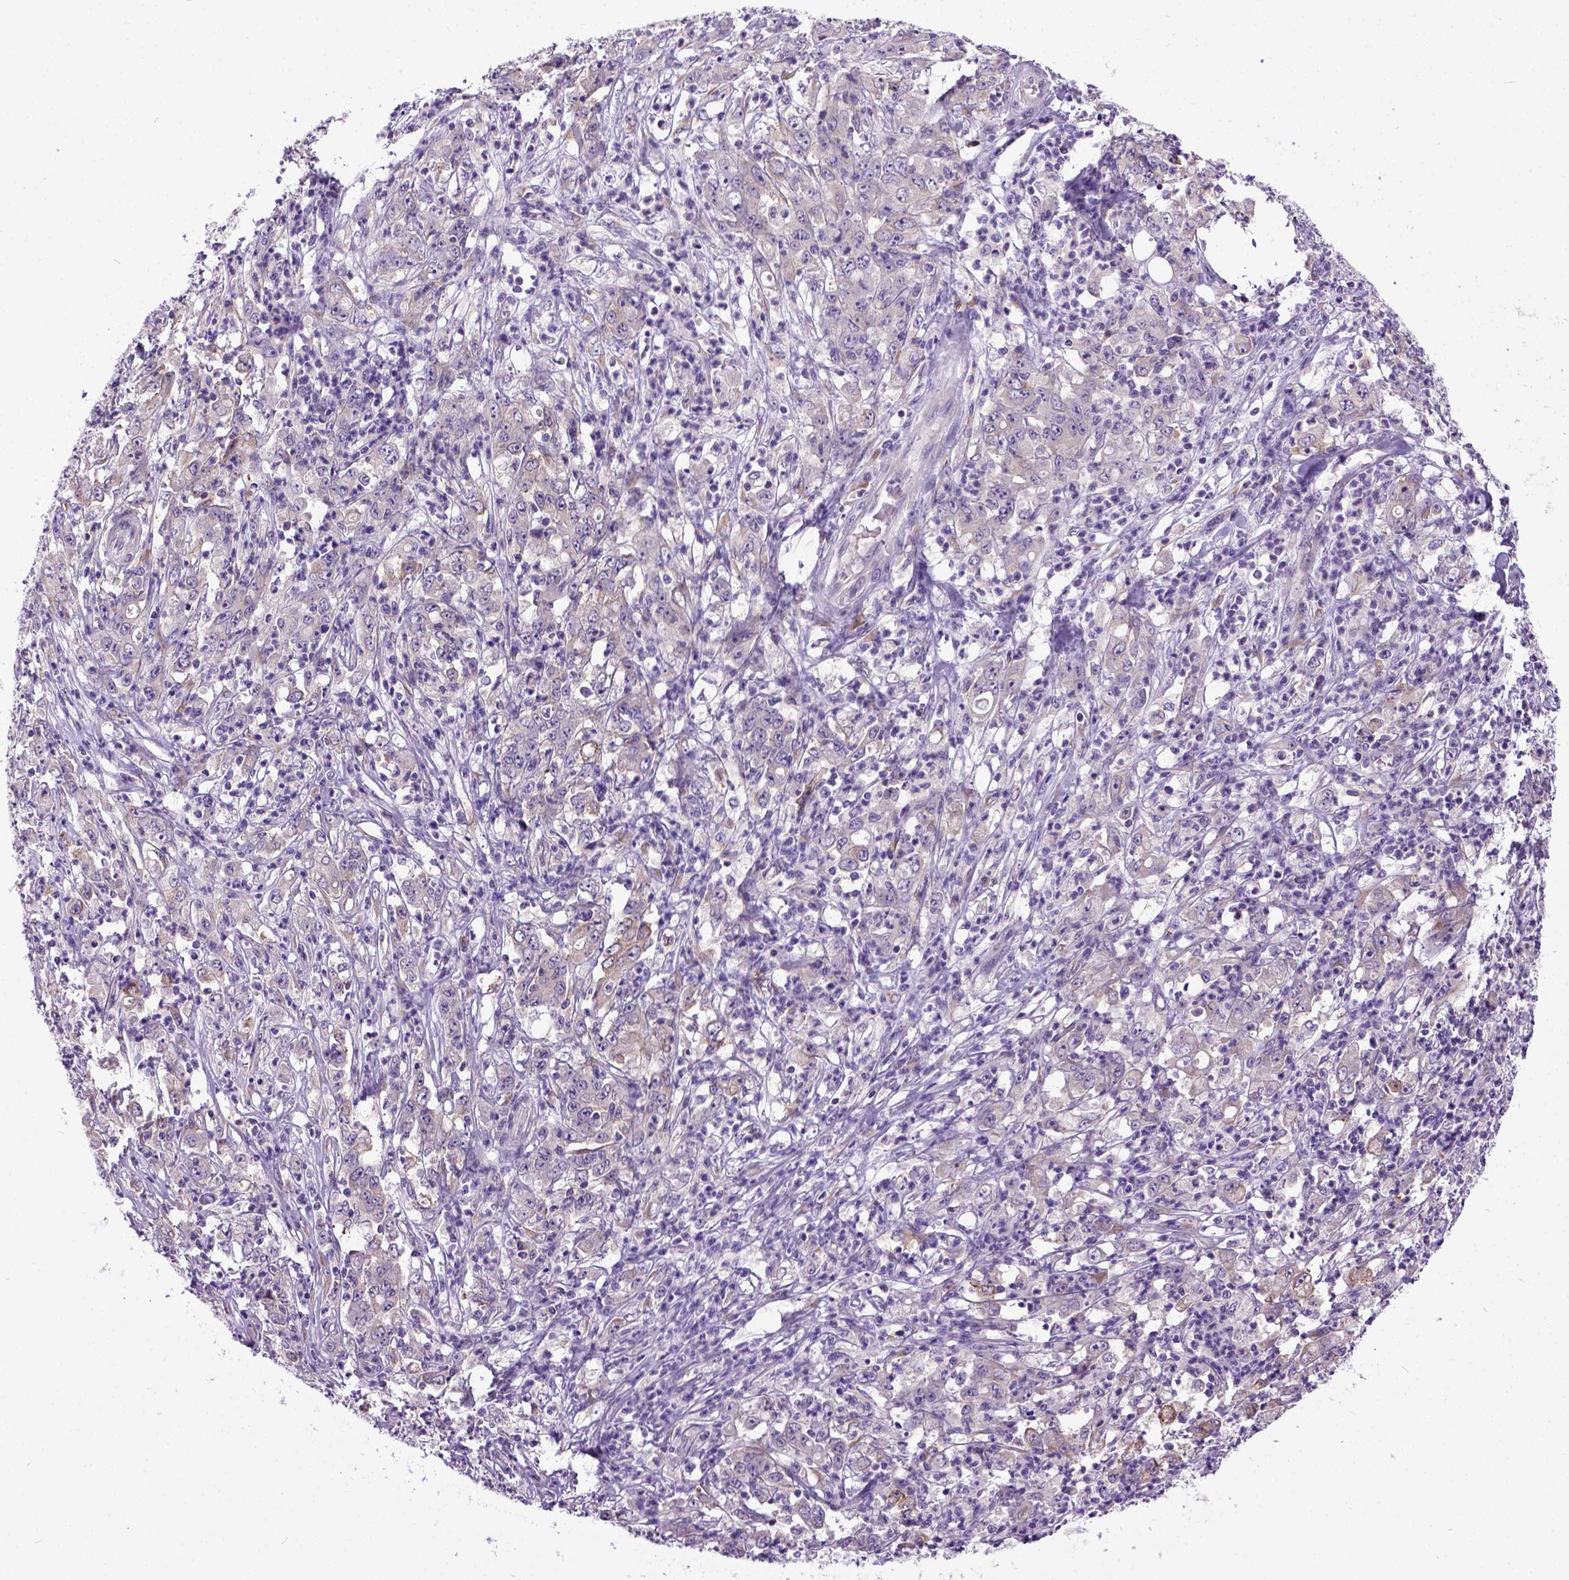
{"staining": {"intensity": "weak", "quantity": "25%-75%", "location": "cytoplasmic/membranous"}, "tissue": "stomach cancer", "cell_type": "Tumor cells", "image_type": "cancer", "snomed": [{"axis": "morphology", "description": "Adenocarcinoma, NOS"}, {"axis": "topography", "description": "Stomach, lower"}], "caption": "There is low levels of weak cytoplasmic/membranous positivity in tumor cells of adenocarcinoma (stomach), as demonstrated by immunohistochemical staining (brown color).", "gene": "NEK5", "patient": {"sex": "female", "age": 71}}